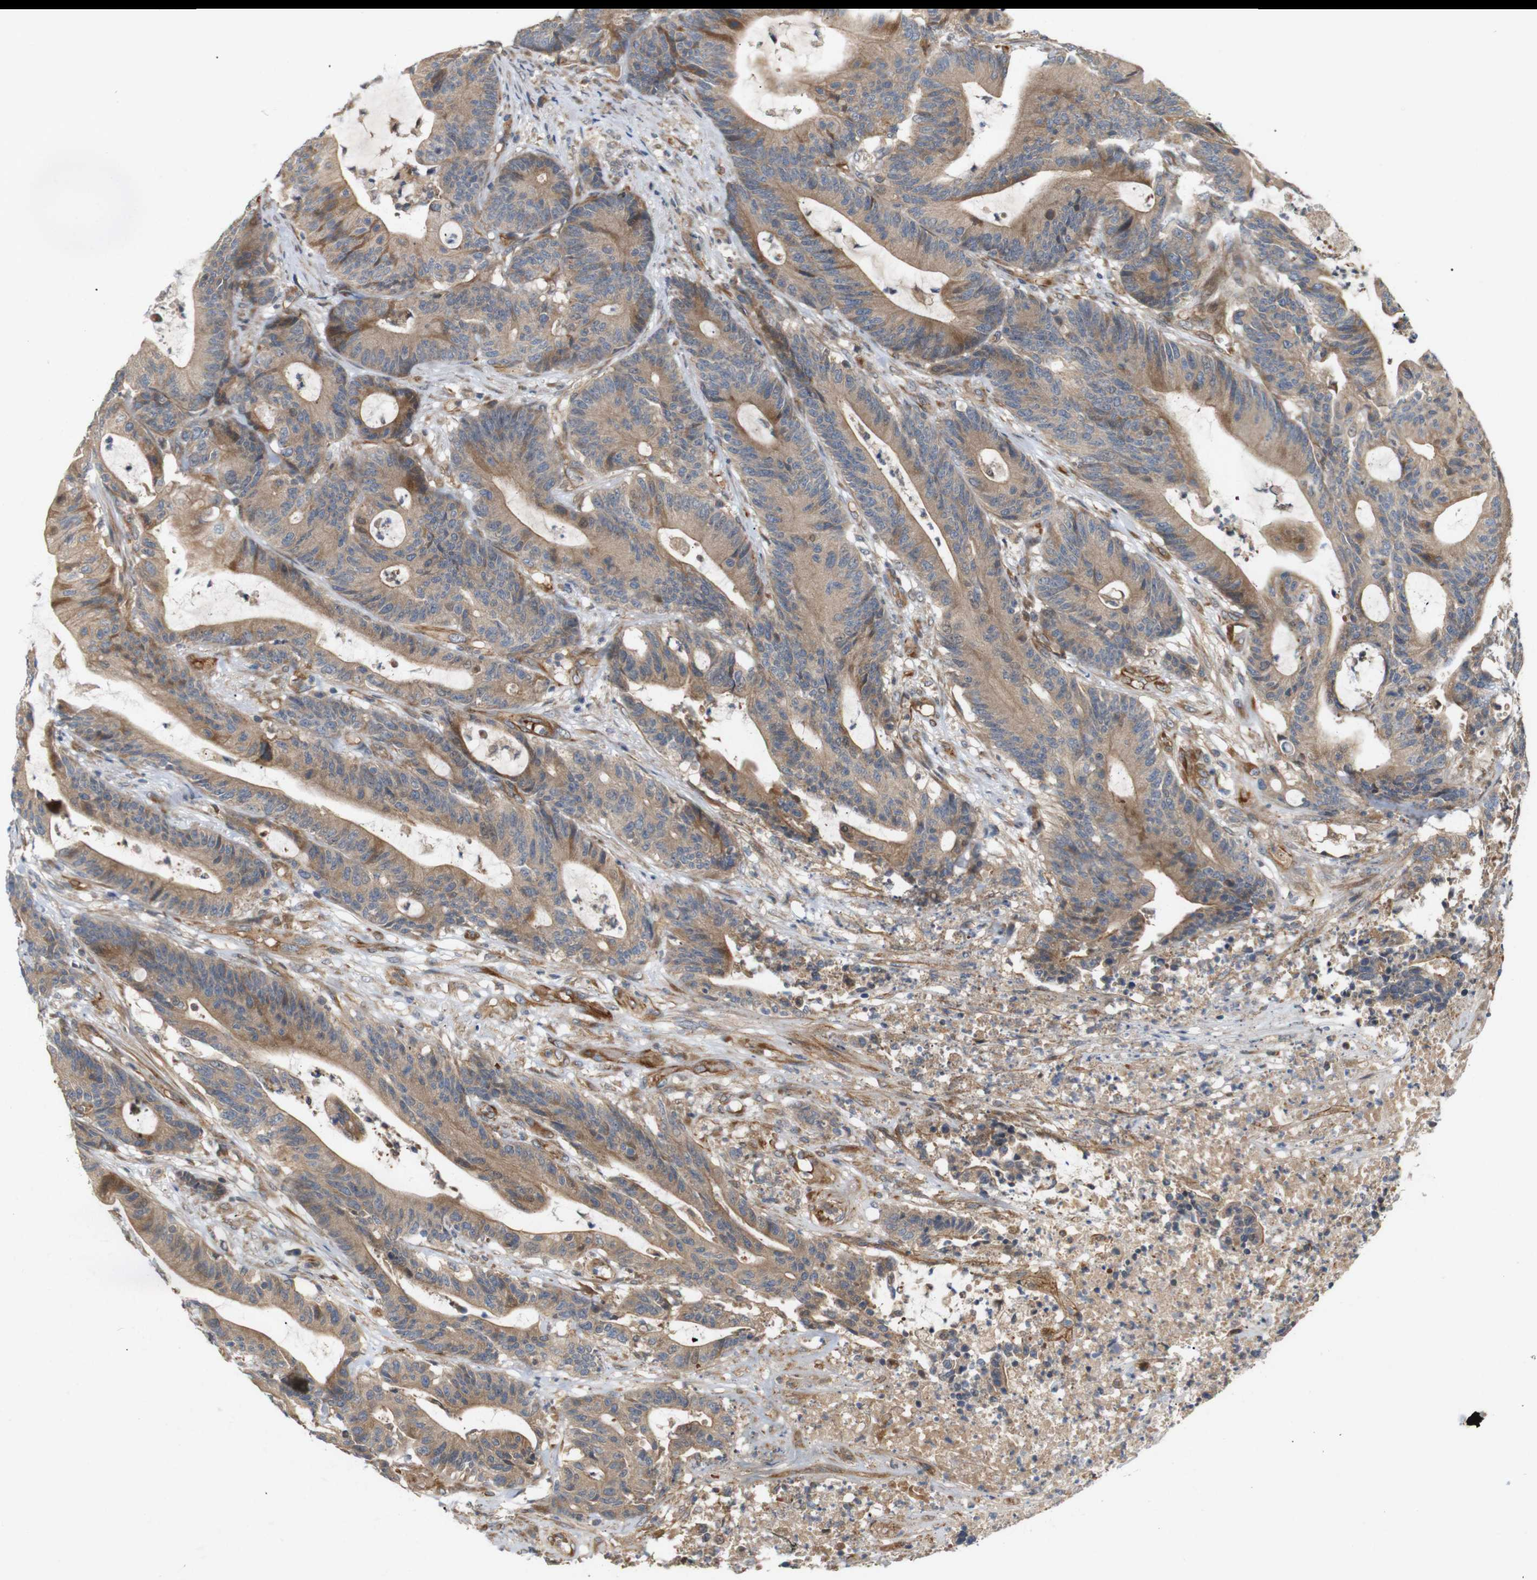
{"staining": {"intensity": "moderate", "quantity": ">75%", "location": "cytoplasmic/membranous"}, "tissue": "colorectal cancer", "cell_type": "Tumor cells", "image_type": "cancer", "snomed": [{"axis": "morphology", "description": "Adenocarcinoma, NOS"}, {"axis": "topography", "description": "Colon"}], "caption": "A medium amount of moderate cytoplasmic/membranous staining is appreciated in about >75% of tumor cells in colorectal cancer tissue.", "gene": "RPTOR", "patient": {"sex": "female", "age": 84}}